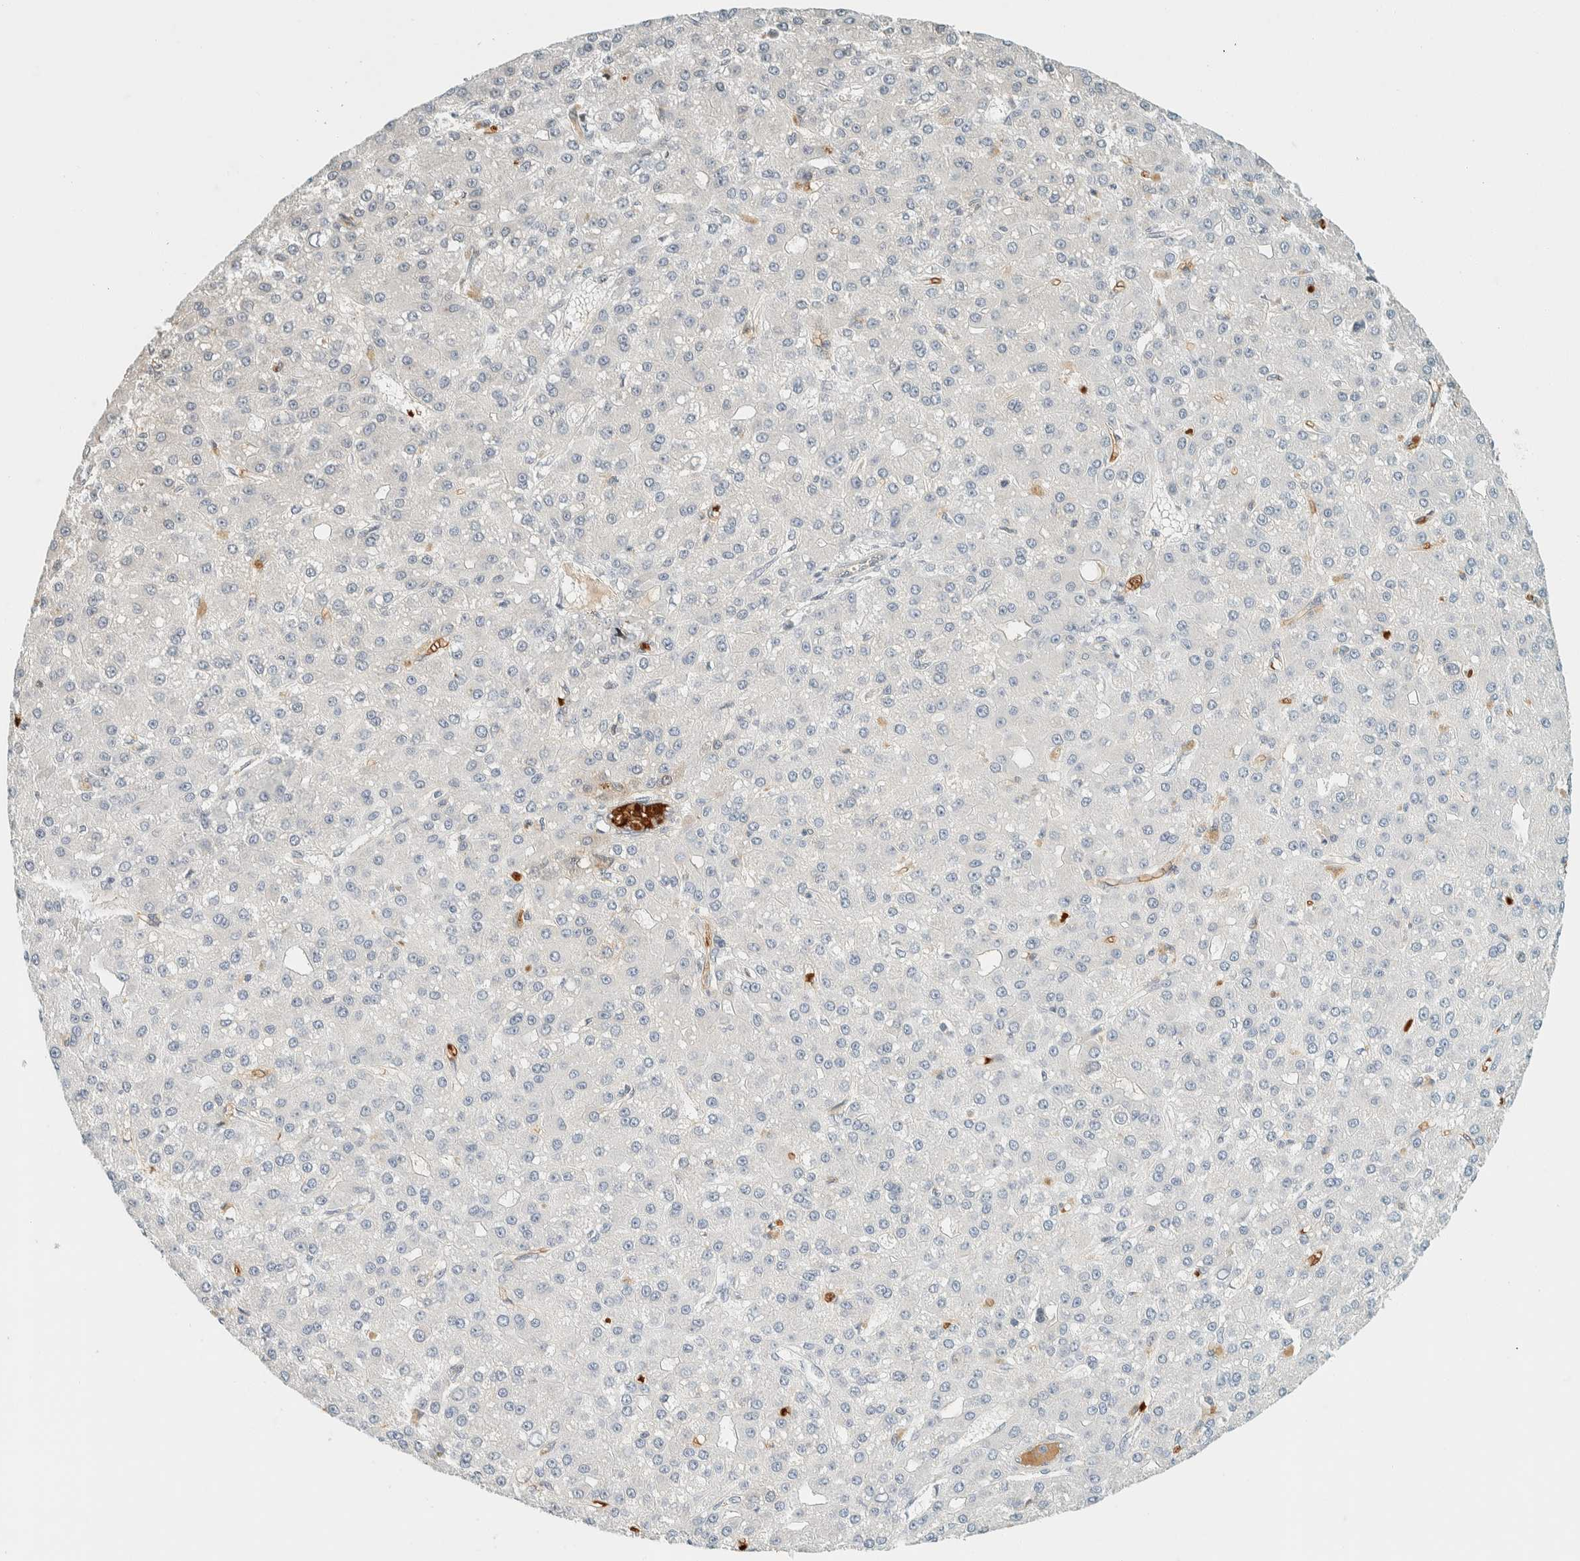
{"staining": {"intensity": "weak", "quantity": "<25%", "location": "cytoplasmic/membranous"}, "tissue": "liver cancer", "cell_type": "Tumor cells", "image_type": "cancer", "snomed": [{"axis": "morphology", "description": "Carcinoma, Hepatocellular, NOS"}, {"axis": "topography", "description": "Liver"}], "caption": "IHC micrograph of neoplastic tissue: human liver cancer stained with DAB (3,3'-diaminobenzidine) shows no significant protein positivity in tumor cells.", "gene": "TSTD2", "patient": {"sex": "male", "age": 67}}